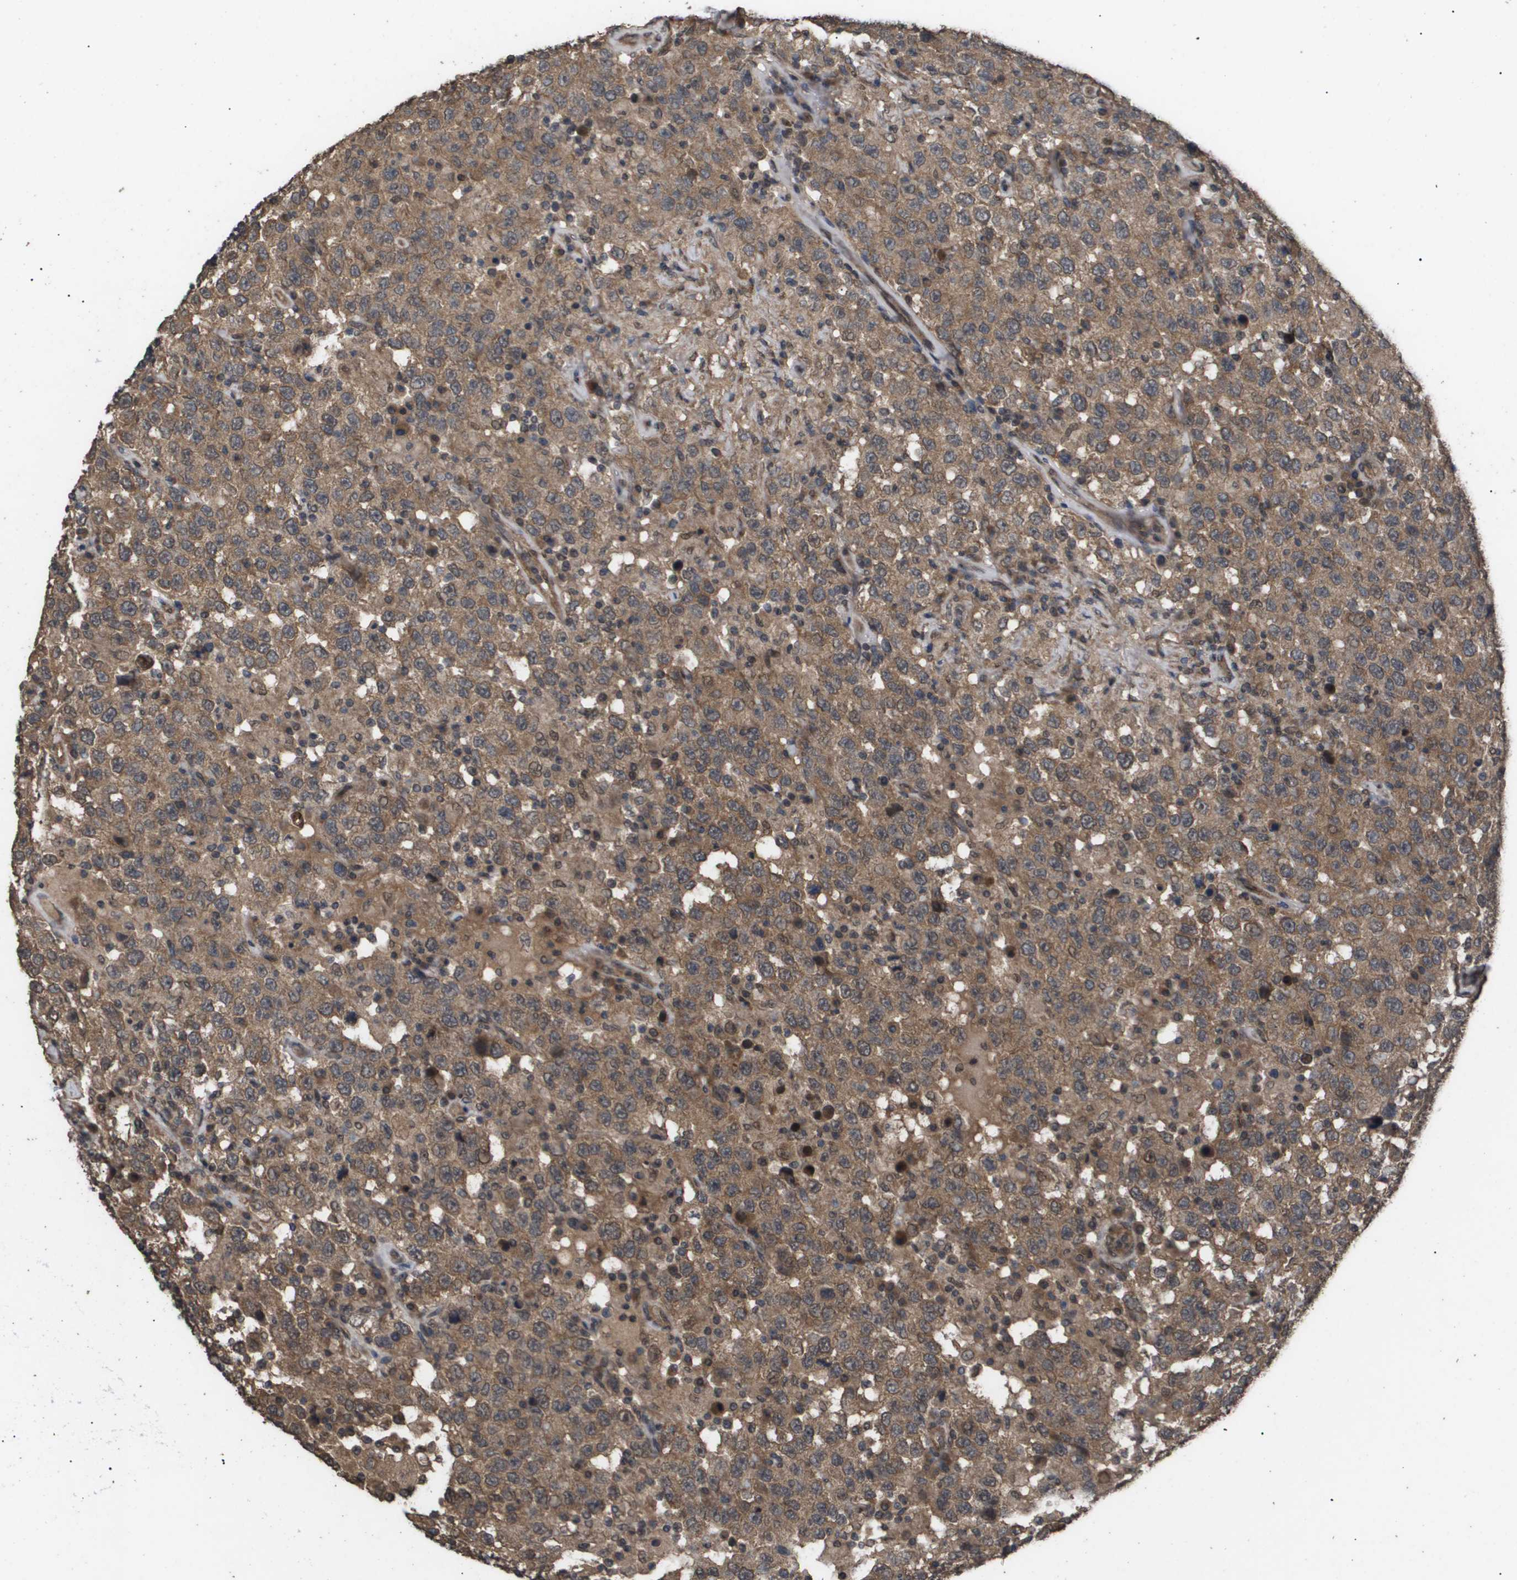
{"staining": {"intensity": "moderate", "quantity": ">75%", "location": "cytoplasmic/membranous"}, "tissue": "testis cancer", "cell_type": "Tumor cells", "image_type": "cancer", "snomed": [{"axis": "morphology", "description": "Seminoma, NOS"}, {"axis": "topography", "description": "Testis"}], "caption": "Immunohistochemistry (IHC) of seminoma (testis) reveals medium levels of moderate cytoplasmic/membranous staining in approximately >75% of tumor cells. (IHC, brightfield microscopy, high magnification).", "gene": "CUL5", "patient": {"sex": "male", "age": 41}}